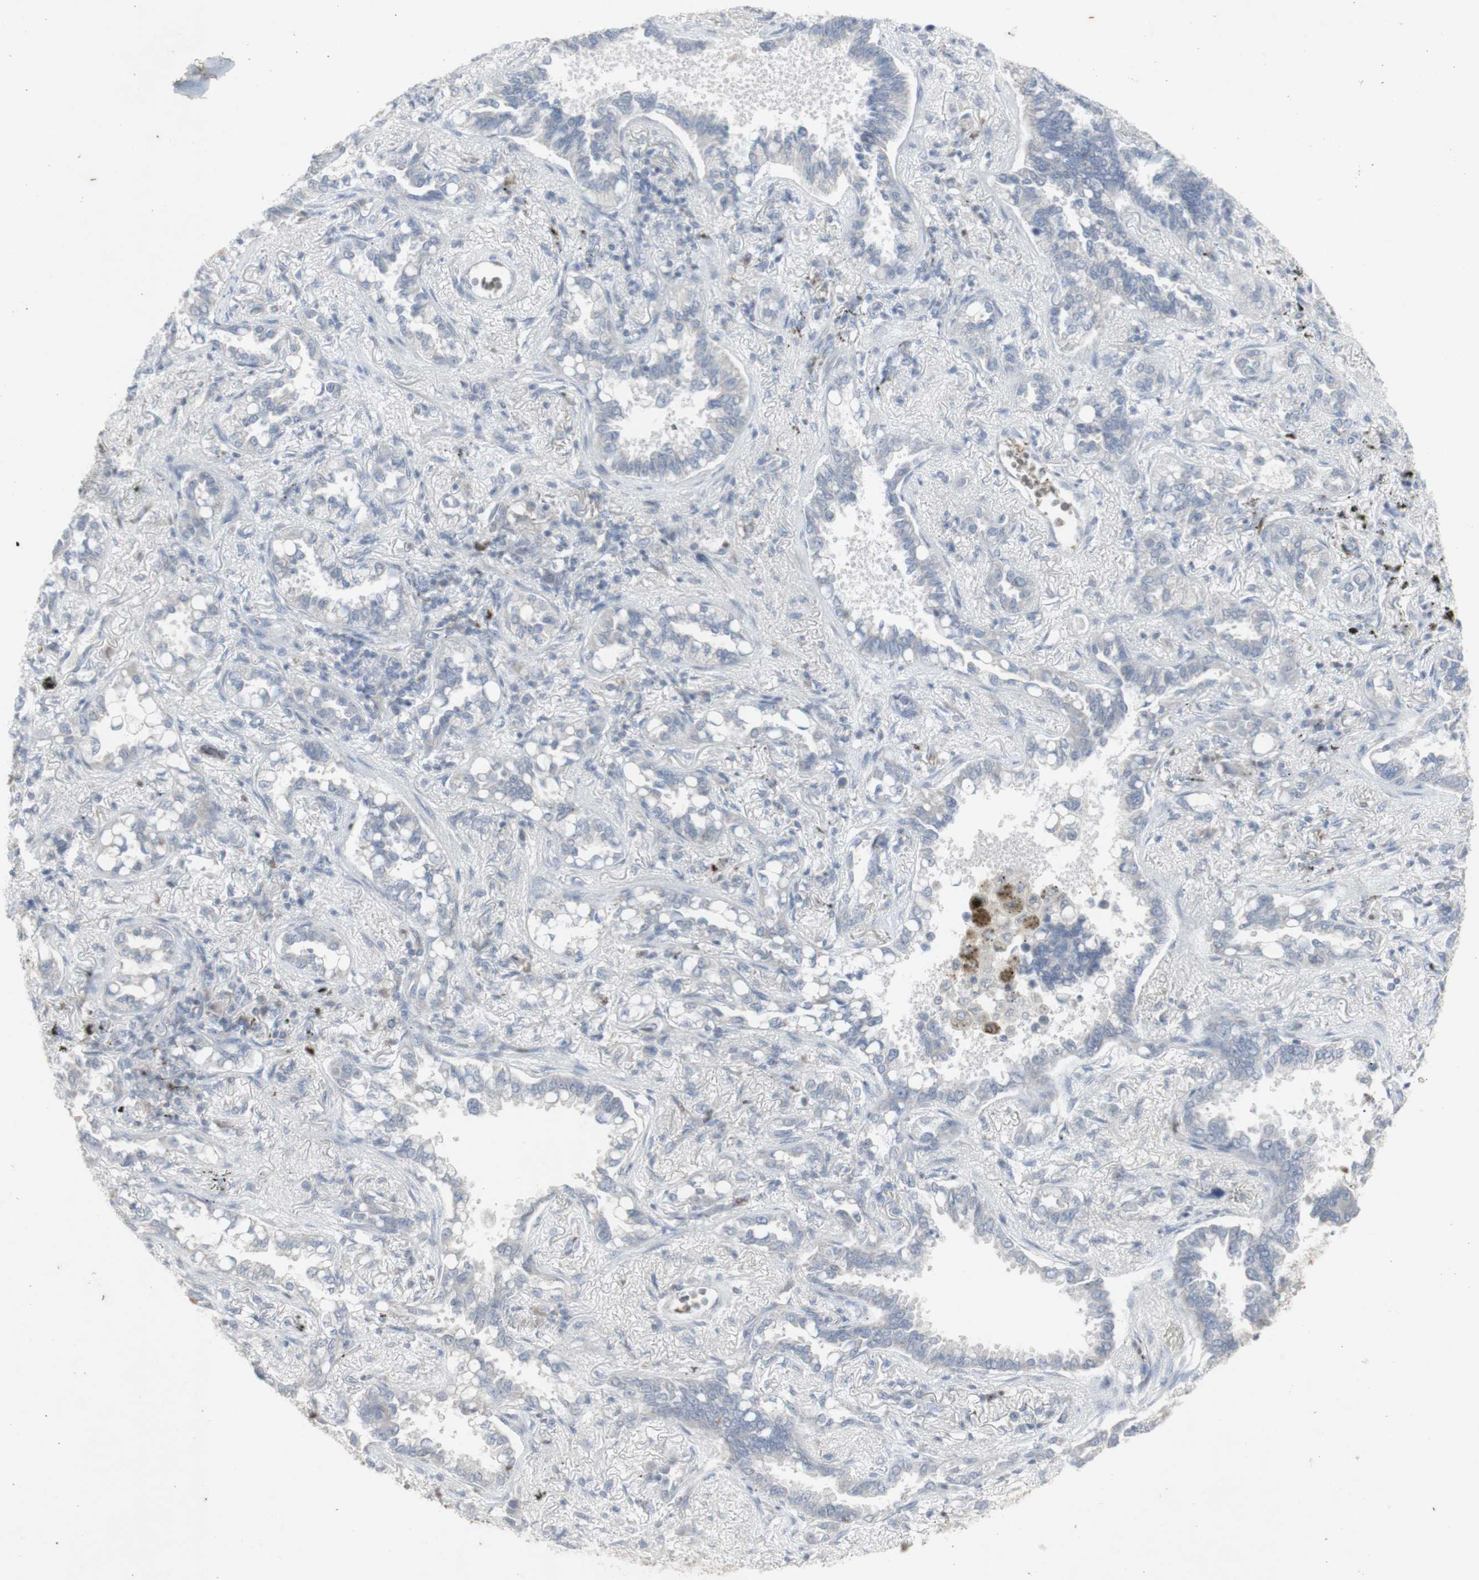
{"staining": {"intensity": "negative", "quantity": "none", "location": "none"}, "tissue": "lung cancer", "cell_type": "Tumor cells", "image_type": "cancer", "snomed": [{"axis": "morphology", "description": "Normal tissue, NOS"}, {"axis": "morphology", "description": "Adenocarcinoma, NOS"}, {"axis": "topography", "description": "Lung"}], "caption": "Tumor cells show no significant expression in lung cancer. The staining is performed using DAB (3,3'-diaminobenzidine) brown chromogen with nuclei counter-stained in using hematoxylin.", "gene": "INS", "patient": {"sex": "male", "age": 59}}